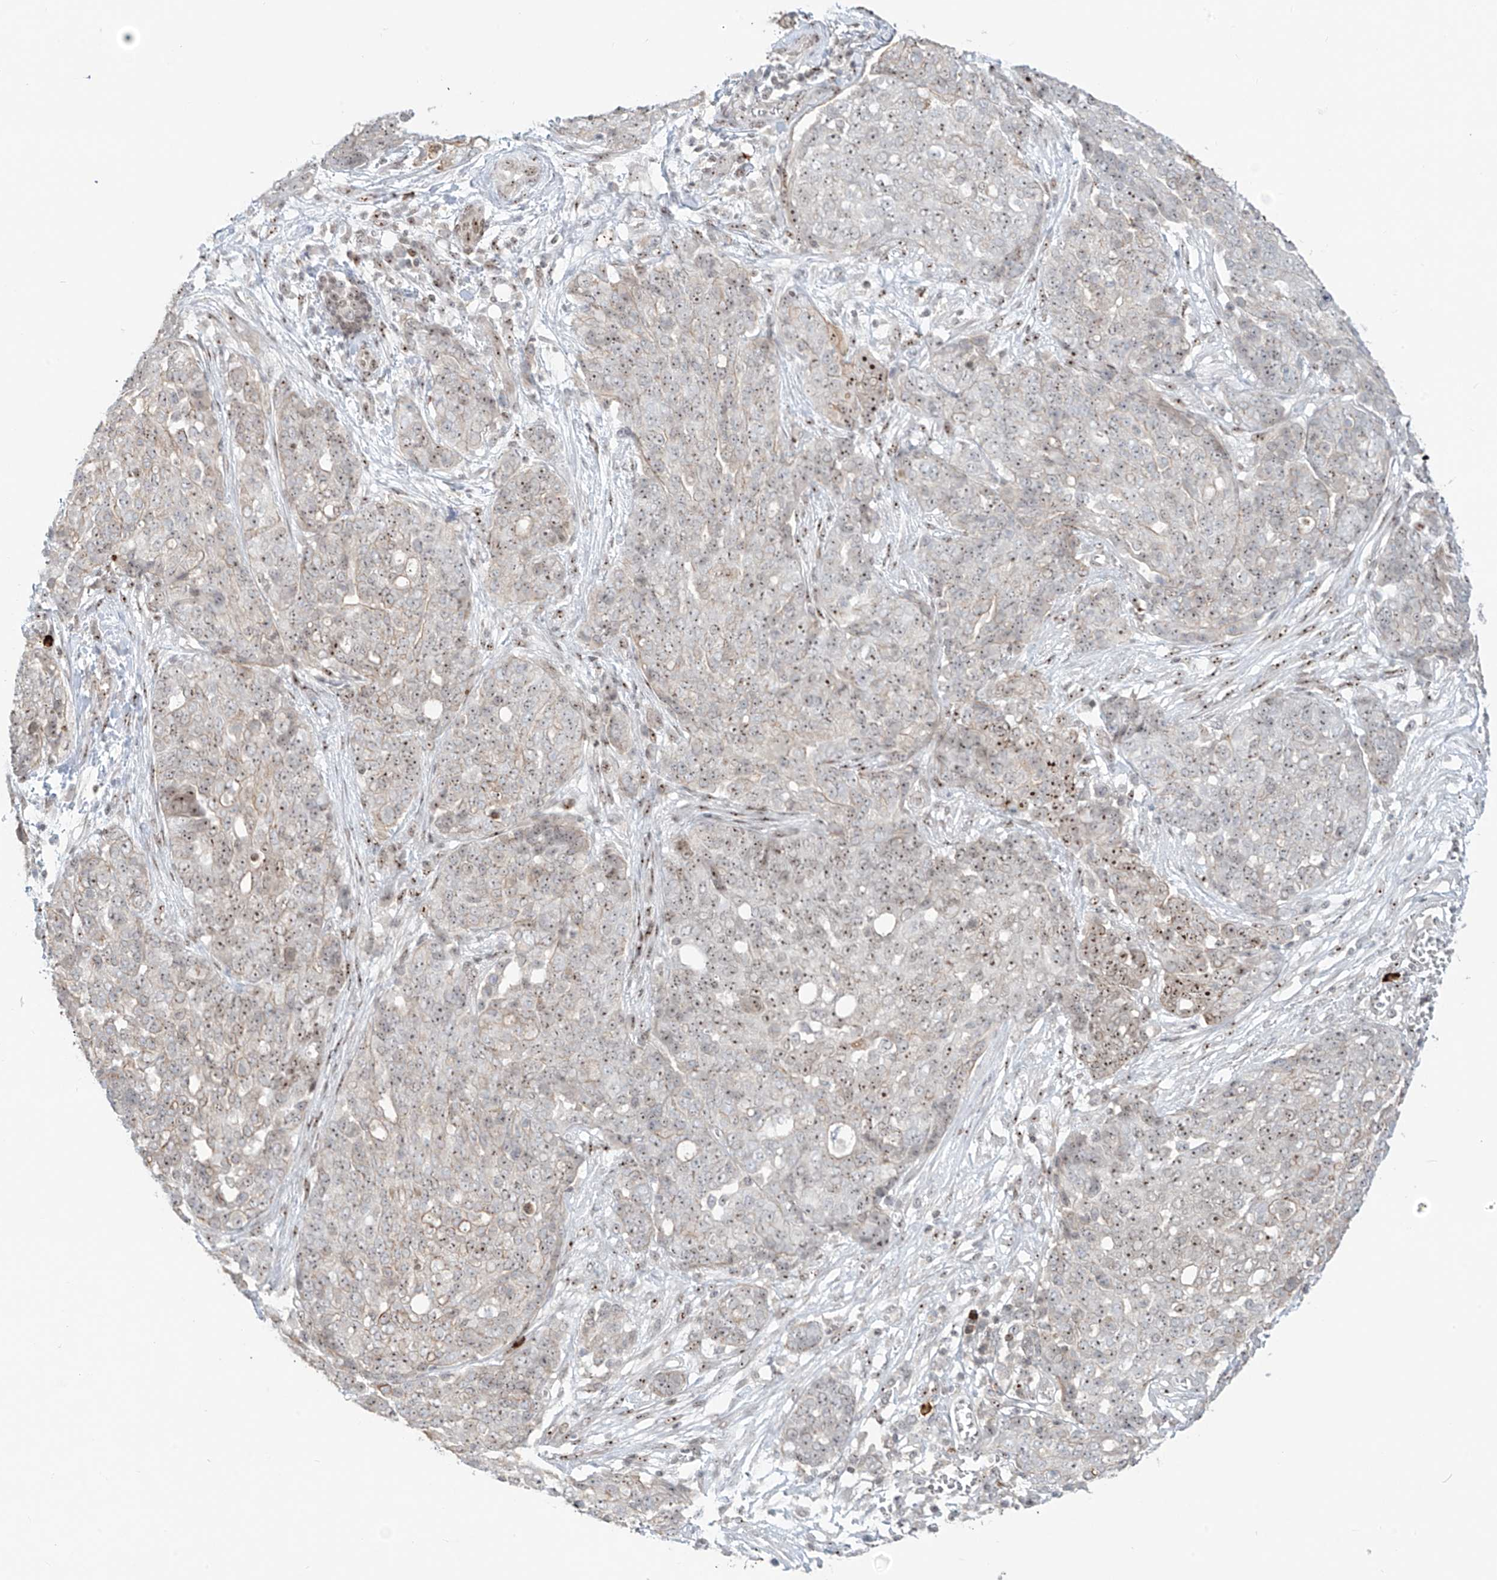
{"staining": {"intensity": "weak", "quantity": "25%-75%", "location": "nuclear"}, "tissue": "ovarian cancer", "cell_type": "Tumor cells", "image_type": "cancer", "snomed": [{"axis": "morphology", "description": "Cystadenocarcinoma, serous, NOS"}, {"axis": "topography", "description": "Soft tissue"}, {"axis": "topography", "description": "Ovary"}], "caption": "This micrograph demonstrates ovarian cancer stained with immunohistochemistry to label a protein in brown. The nuclear of tumor cells show weak positivity for the protein. Nuclei are counter-stained blue.", "gene": "ZNF512", "patient": {"sex": "female", "age": 57}}